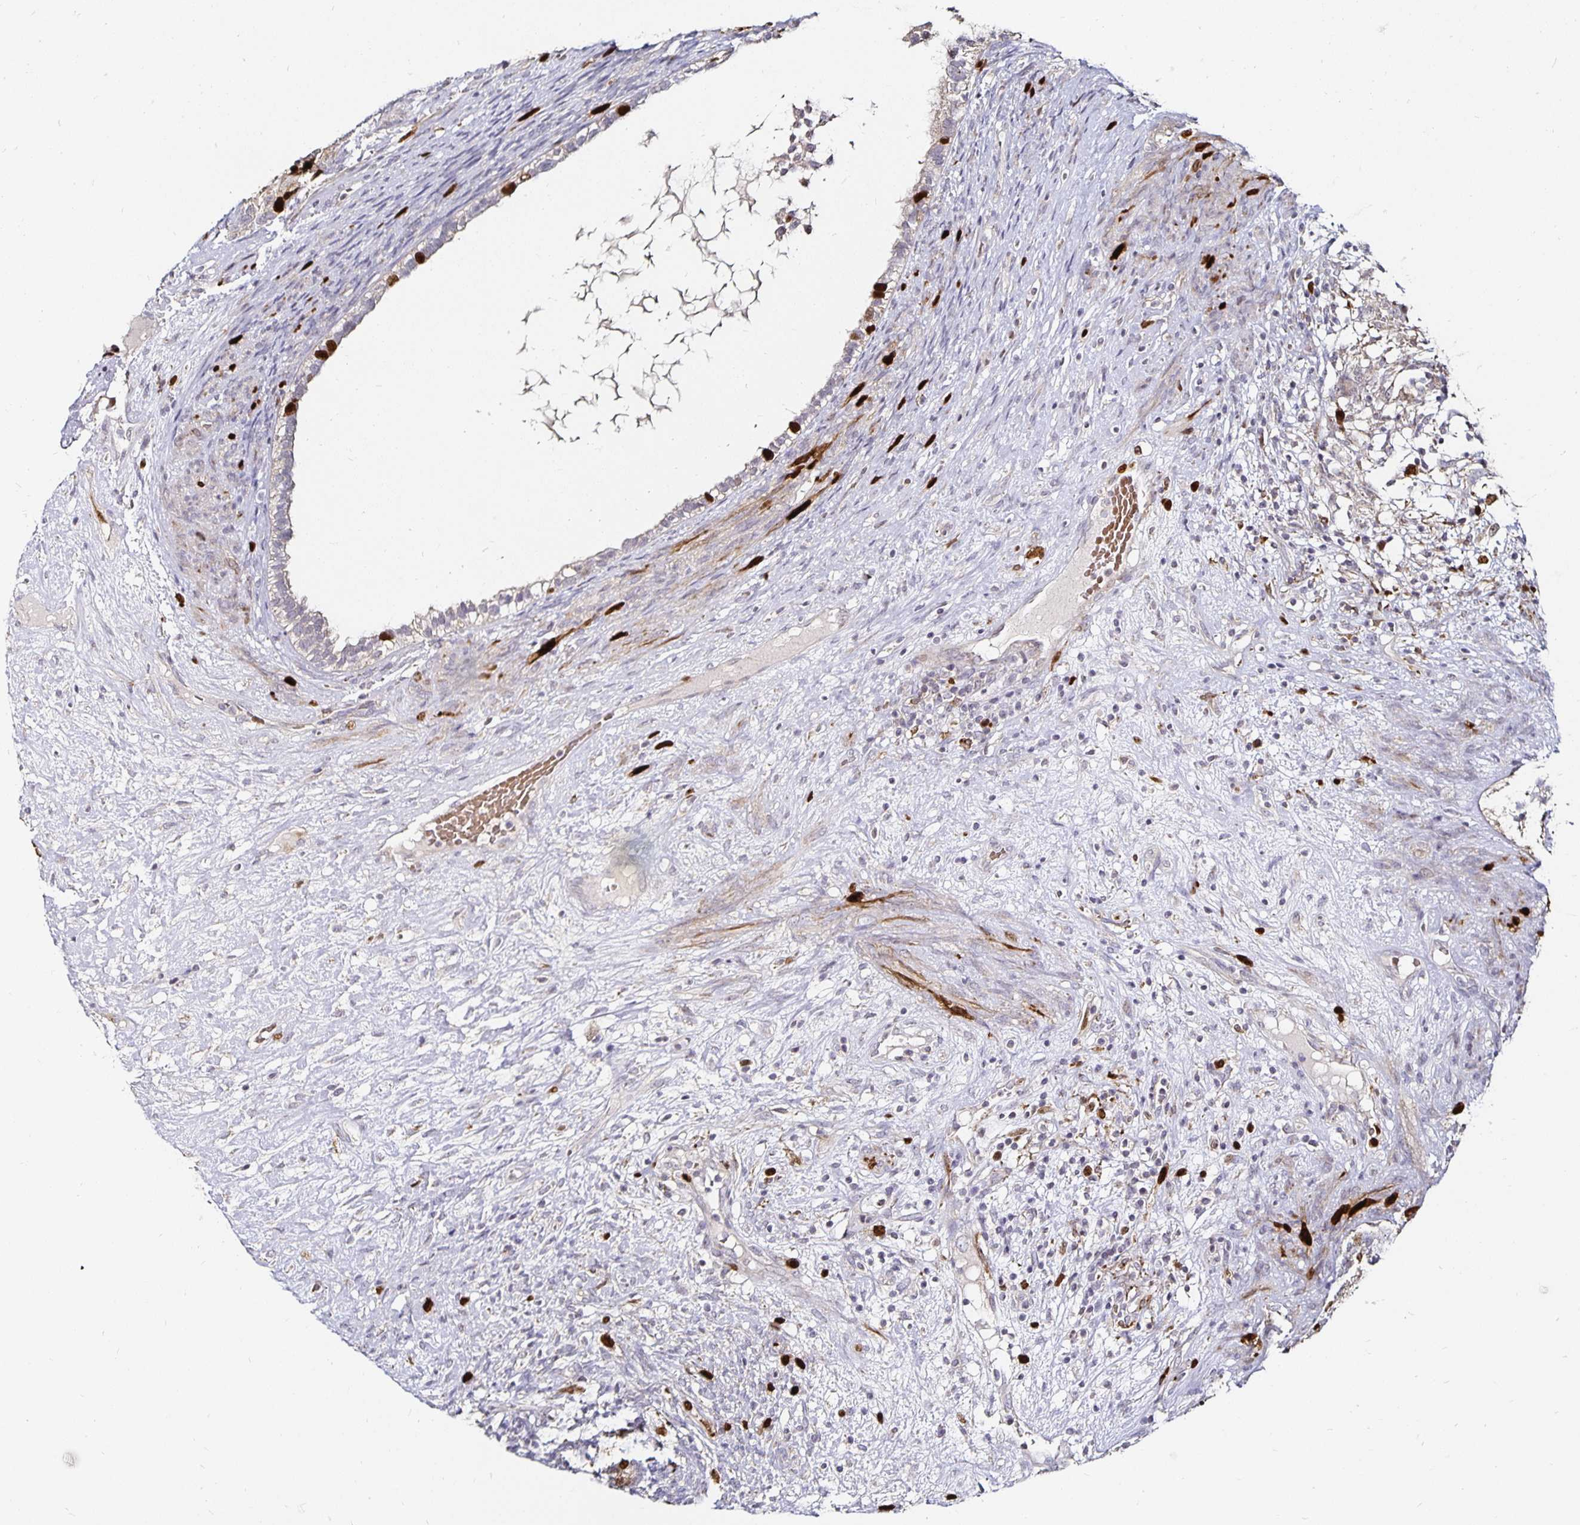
{"staining": {"intensity": "strong", "quantity": "<25%", "location": "nuclear"}, "tissue": "testis cancer", "cell_type": "Tumor cells", "image_type": "cancer", "snomed": [{"axis": "morphology", "description": "Seminoma, NOS"}, {"axis": "morphology", "description": "Carcinoma, Embryonal, NOS"}, {"axis": "topography", "description": "Testis"}], "caption": "Immunohistochemical staining of testis cancer (seminoma) displays strong nuclear protein expression in approximately <25% of tumor cells.", "gene": "ANLN", "patient": {"sex": "male", "age": 41}}